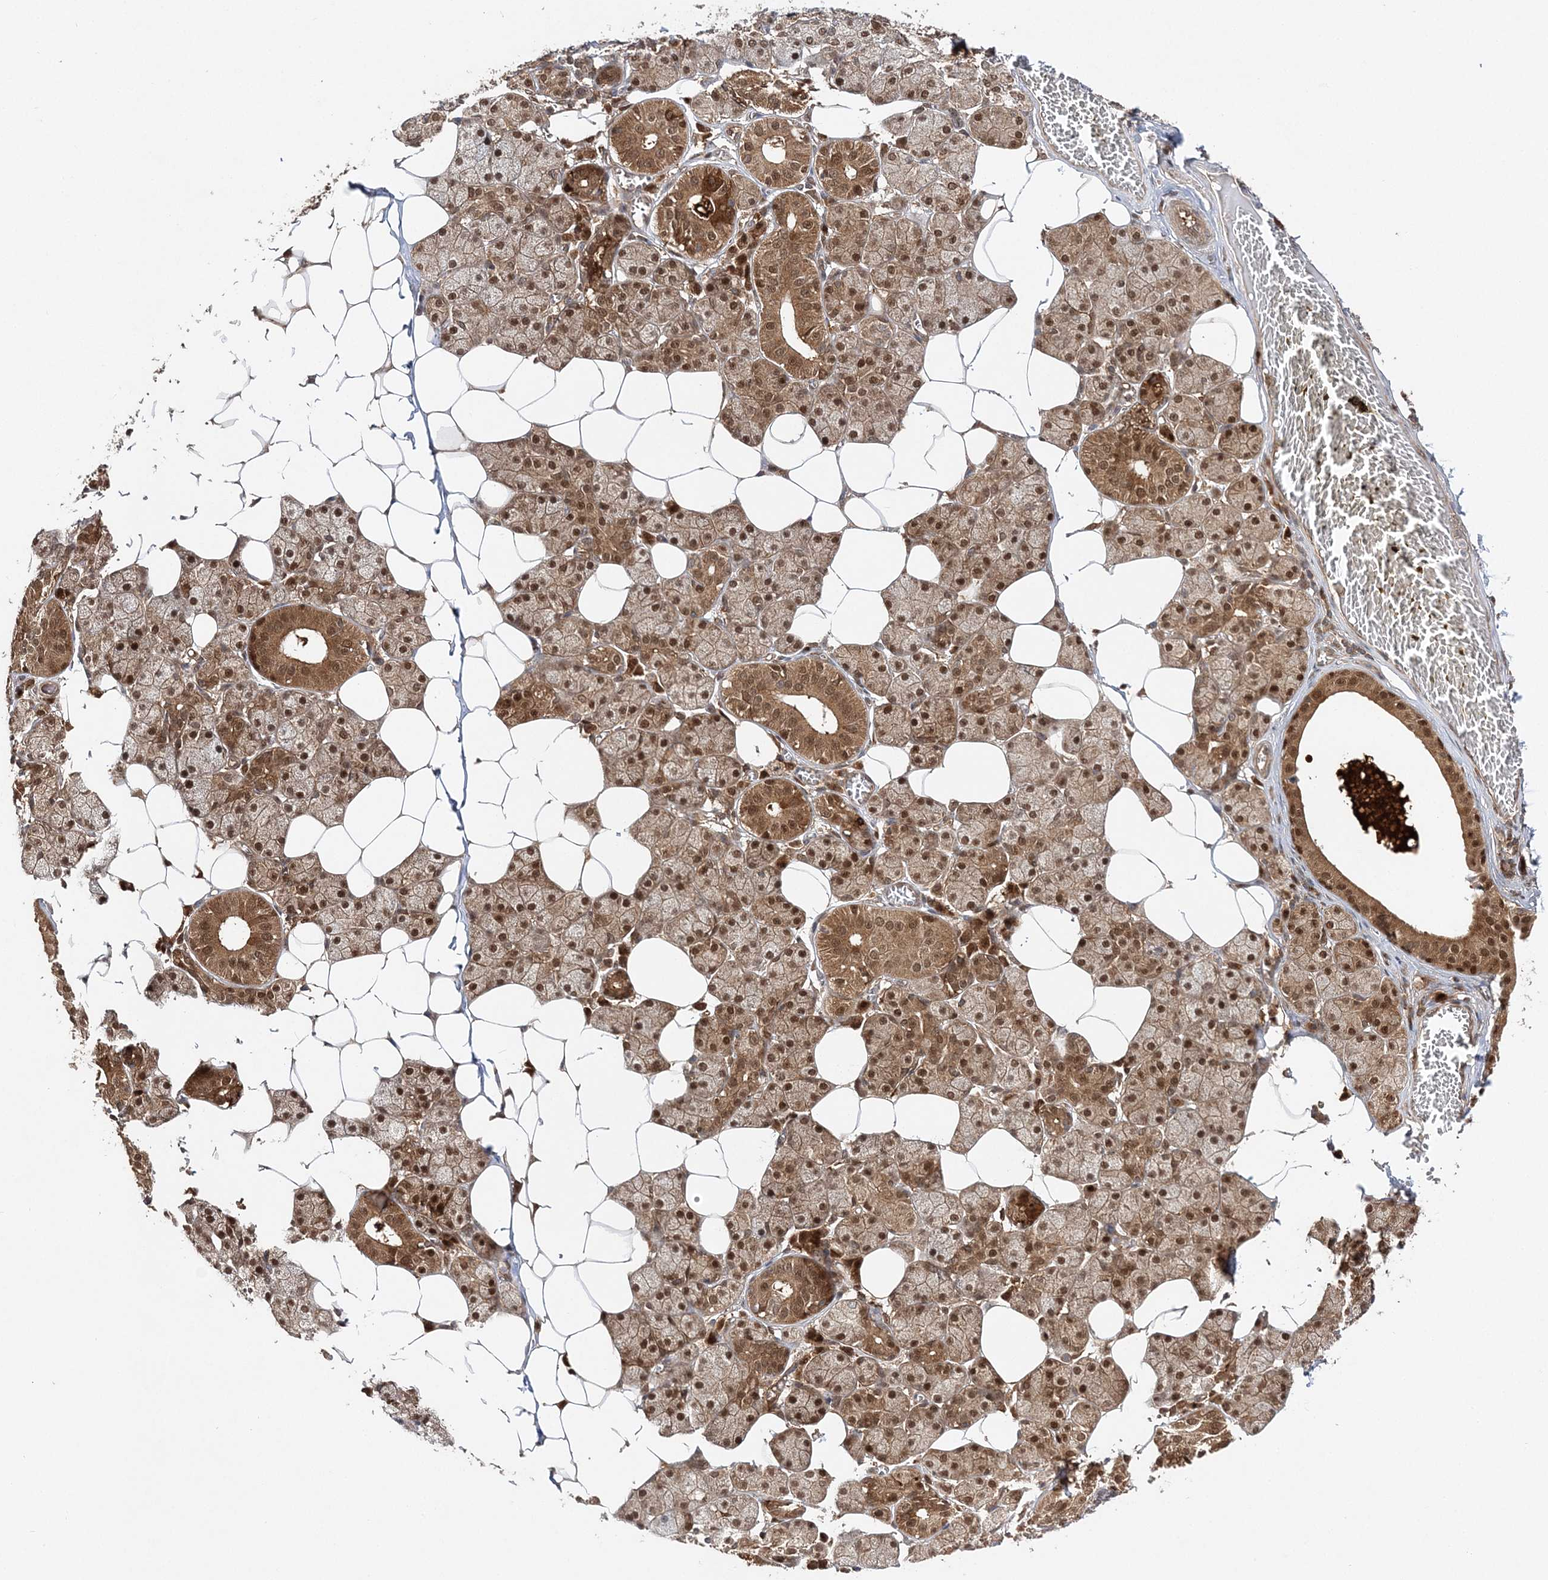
{"staining": {"intensity": "moderate", "quantity": ">75%", "location": "cytoplasmic/membranous,nuclear"}, "tissue": "salivary gland", "cell_type": "Glandular cells", "image_type": "normal", "snomed": [{"axis": "morphology", "description": "Normal tissue, NOS"}, {"axis": "topography", "description": "Salivary gland"}], "caption": "Salivary gland stained with DAB IHC exhibits medium levels of moderate cytoplasmic/membranous,nuclear expression in approximately >75% of glandular cells.", "gene": "NIF3L1", "patient": {"sex": "female", "age": 33}}